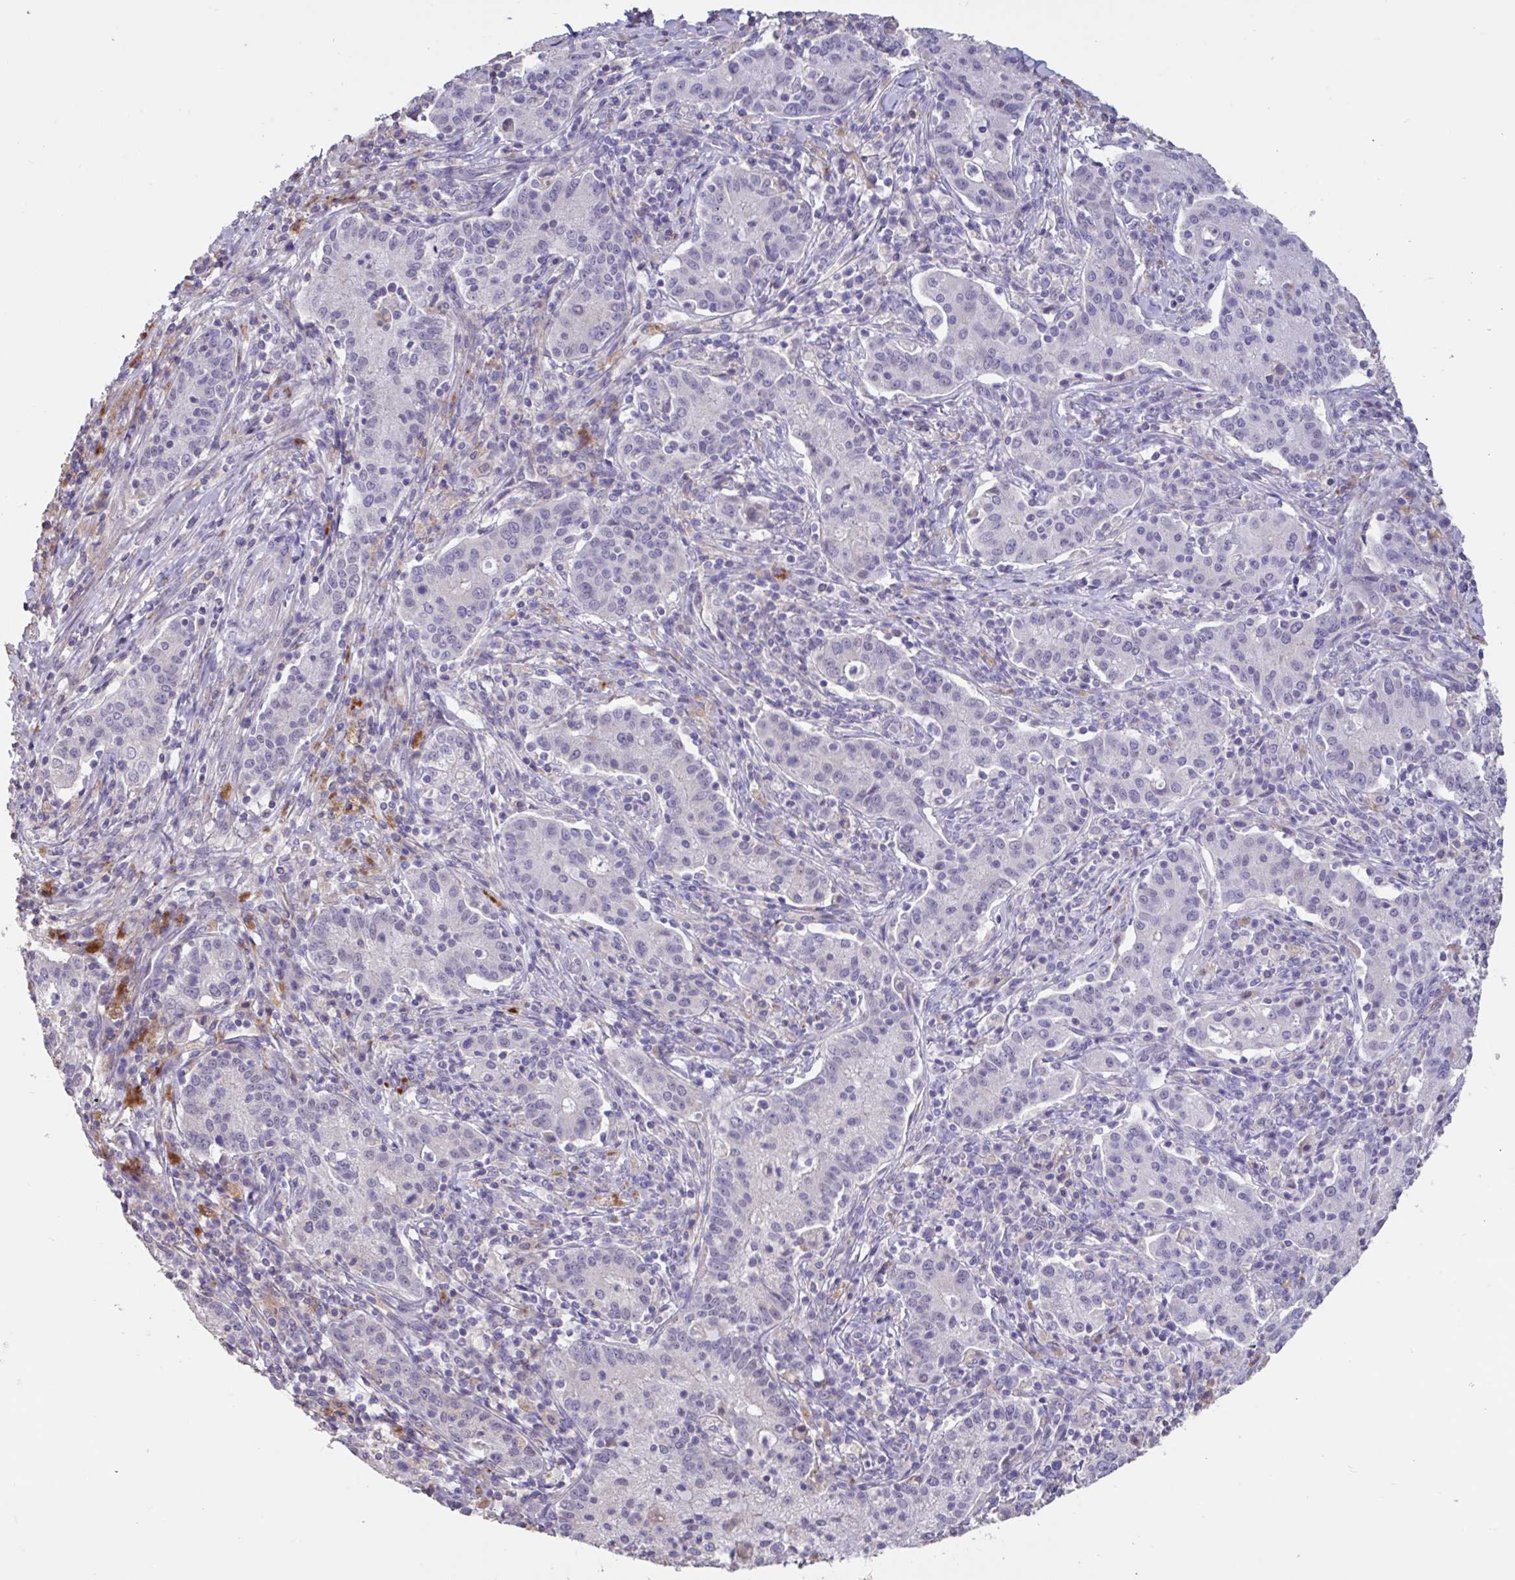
{"staining": {"intensity": "negative", "quantity": "none", "location": "none"}, "tissue": "cervical cancer", "cell_type": "Tumor cells", "image_type": "cancer", "snomed": [{"axis": "morphology", "description": "Normal tissue, NOS"}, {"axis": "morphology", "description": "Adenocarcinoma, NOS"}, {"axis": "topography", "description": "Cervix"}], "caption": "There is no significant positivity in tumor cells of adenocarcinoma (cervical).", "gene": "DDX39A", "patient": {"sex": "female", "age": 44}}